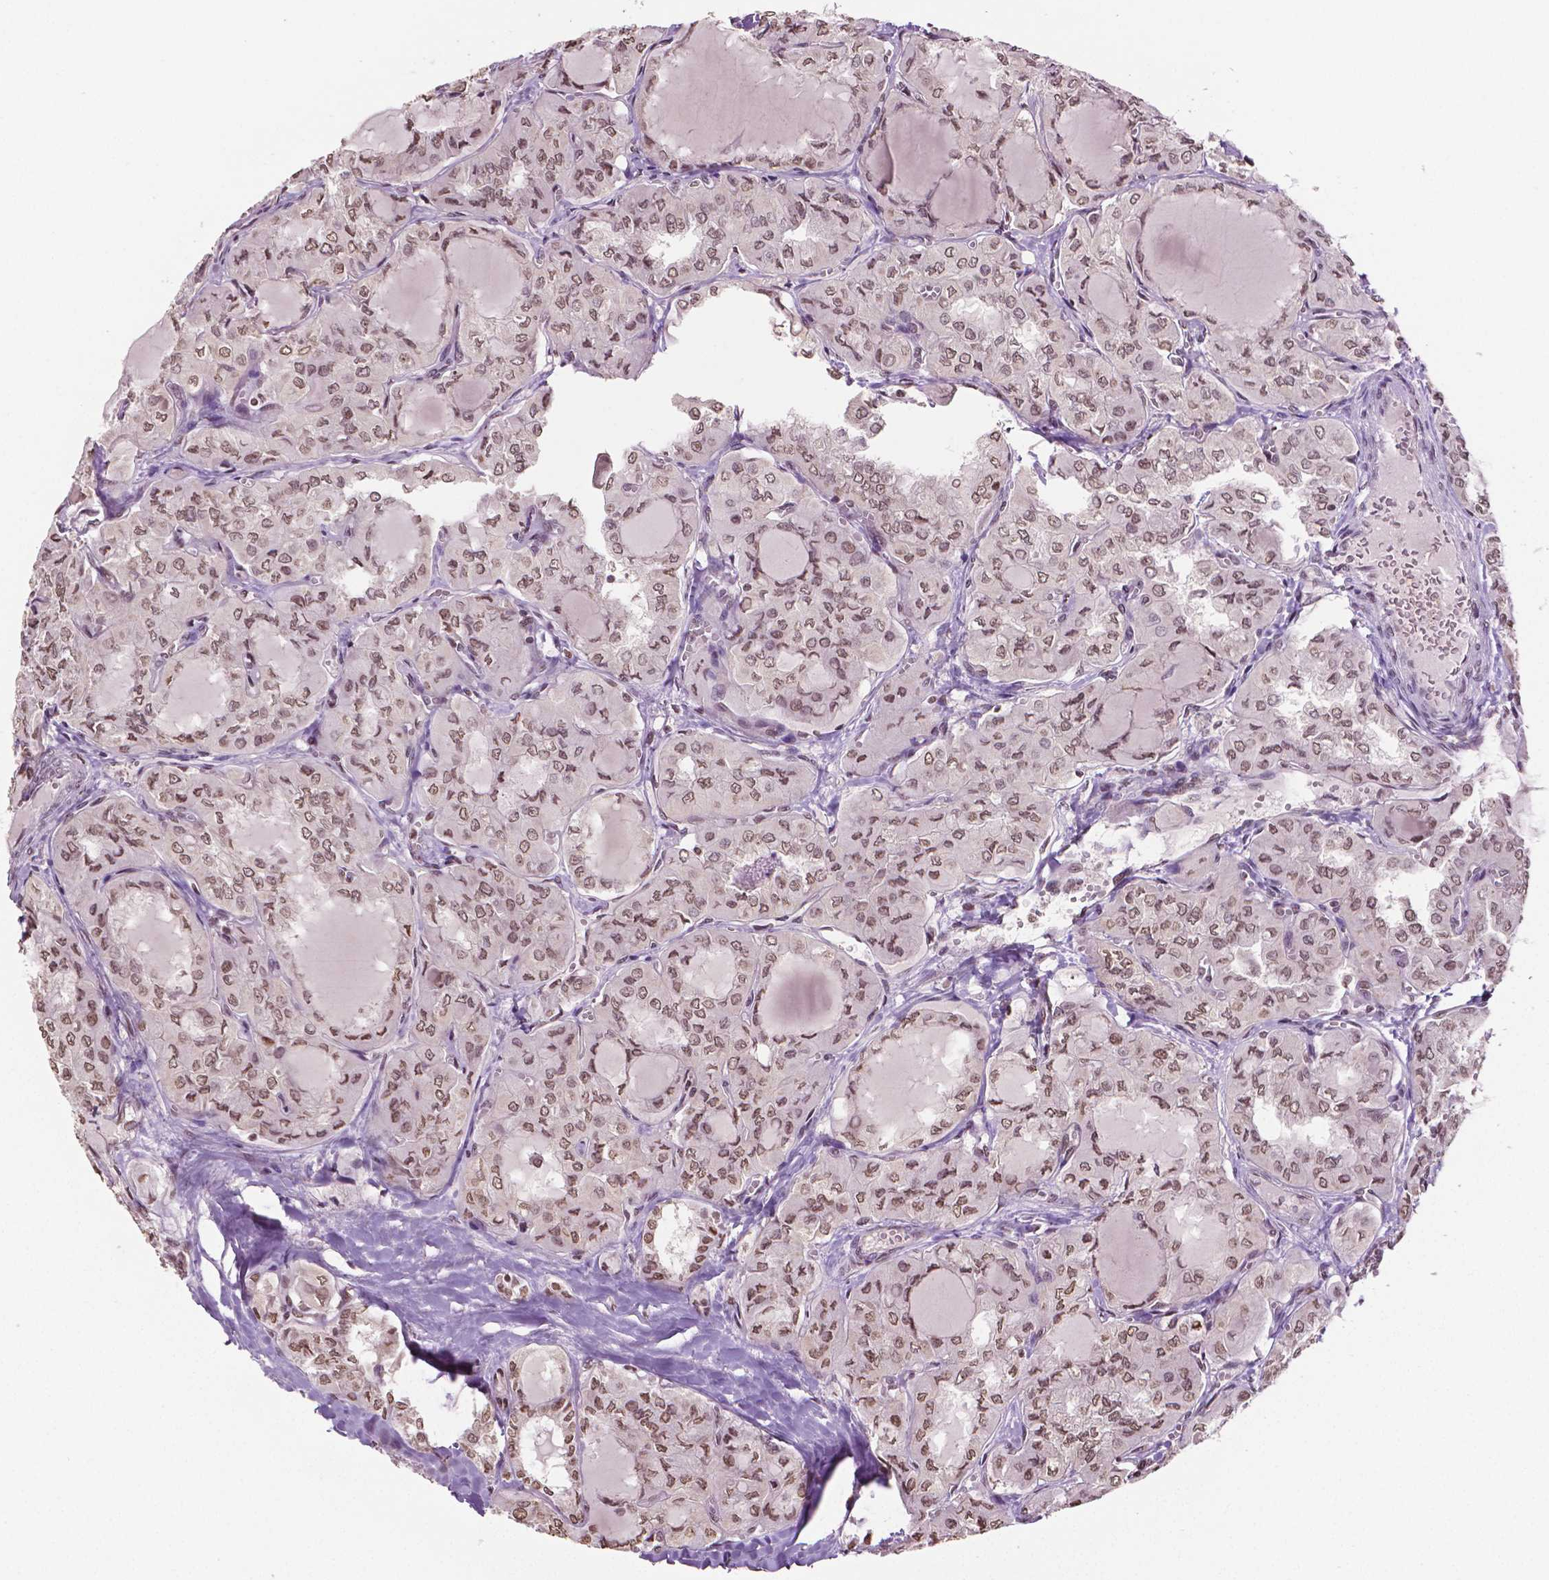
{"staining": {"intensity": "moderate", "quantity": ">75%", "location": "nuclear"}, "tissue": "thyroid cancer", "cell_type": "Tumor cells", "image_type": "cancer", "snomed": [{"axis": "morphology", "description": "Papillary adenocarcinoma, NOS"}, {"axis": "topography", "description": "Thyroid gland"}], "caption": "The immunohistochemical stain labels moderate nuclear positivity in tumor cells of papillary adenocarcinoma (thyroid) tissue. (Stains: DAB in brown, nuclei in blue, Microscopy: brightfield microscopy at high magnification).", "gene": "DEK", "patient": {"sex": "male", "age": 20}}